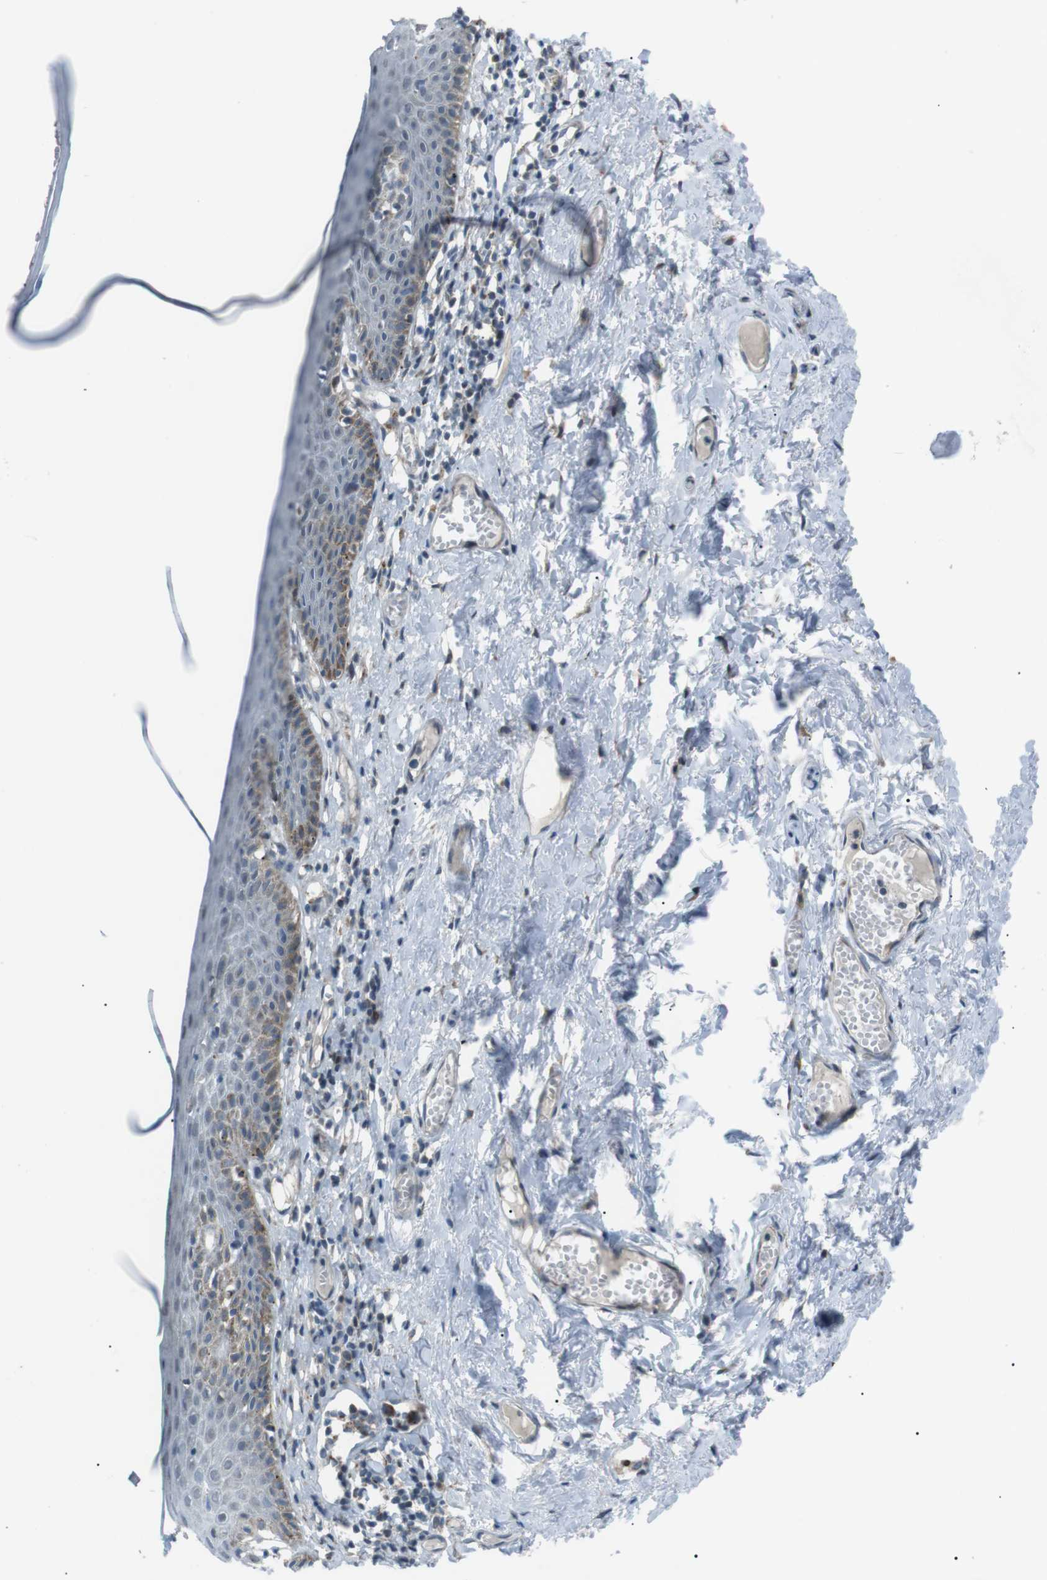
{"staining": {"intensity": "moderate", "quantity": "<25%", "location": "cytoplasmic/membranous"}, "tissue": "skin", "cell_type": "Epidermal cells", "image_type": "normal", "snomed": [{"axis": "morphology", "description": "Normal tissue, NOS"}, {"axis": "topography", "description": "Adipose tissue"}, {"axis": "topography", "description": "Vascular tissue"}, {"axis": "topography", "description": "Anal"}, {"axis": "topography", "description": "Peripheral nerve tissue"}], "caption": "Protein analysis of benign skin exhibits moderate cytoplasmic/membranous positivity in about <25% of epidermal cells.", "gene": "ARID5B", "patient": {"sex": "female", "age": 54}}